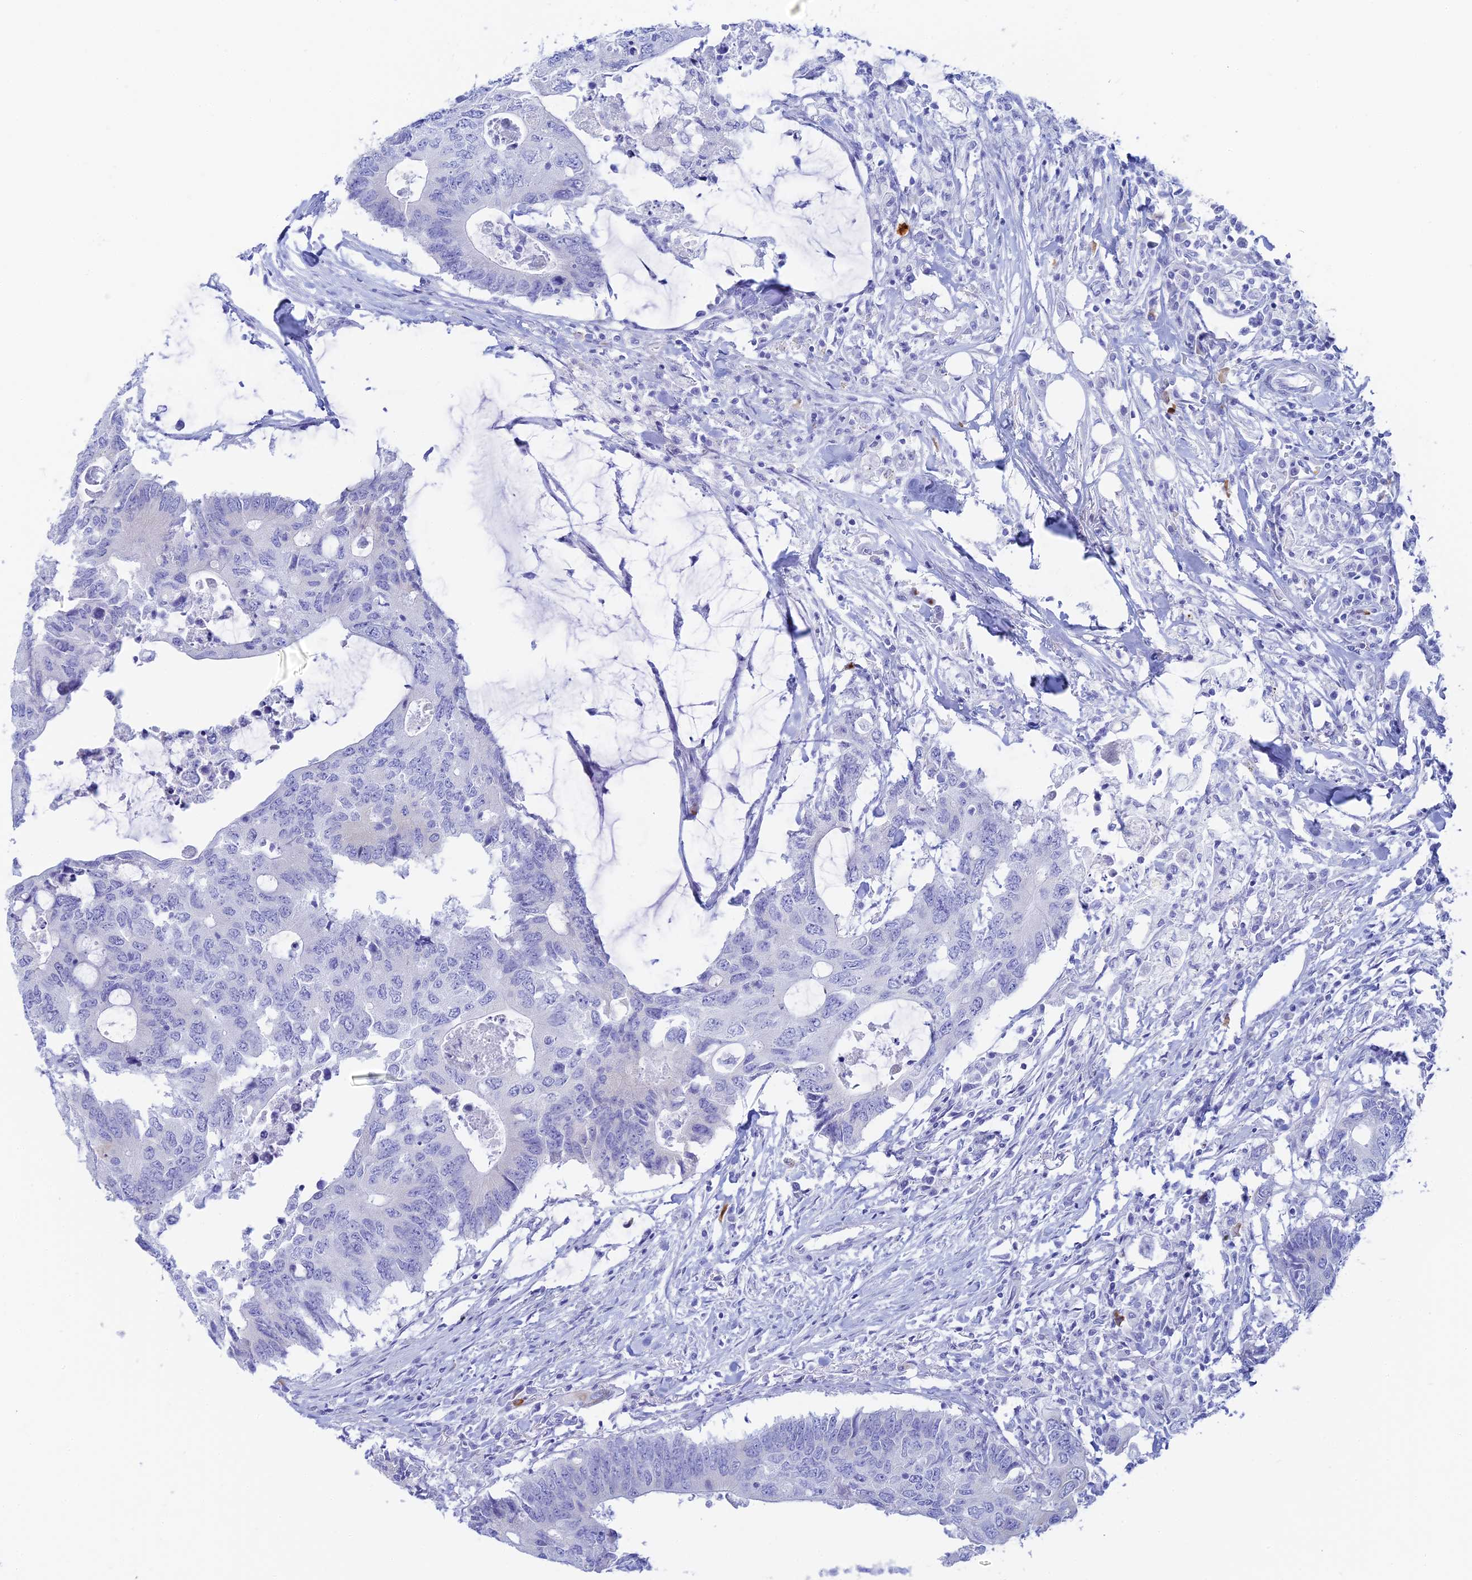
{"staining": {"intensity": "negative", "quantity": "none", "location": "none"}, "tissue": "colorectal cancer", "cell_type": "Tumor cells", "image_type": "cancer", "snomed": [{"axis": "morphology", "description": "Adenocarcinoma, NOS"}, {"axis": "topography", "description": "Colon"}], "caption": "A photomicrograph of human colorectal adenocarcinoma is negative for staining in tumor cells.", "gene": "CEP152", "patient": {"sex": "male", "age": 71}}